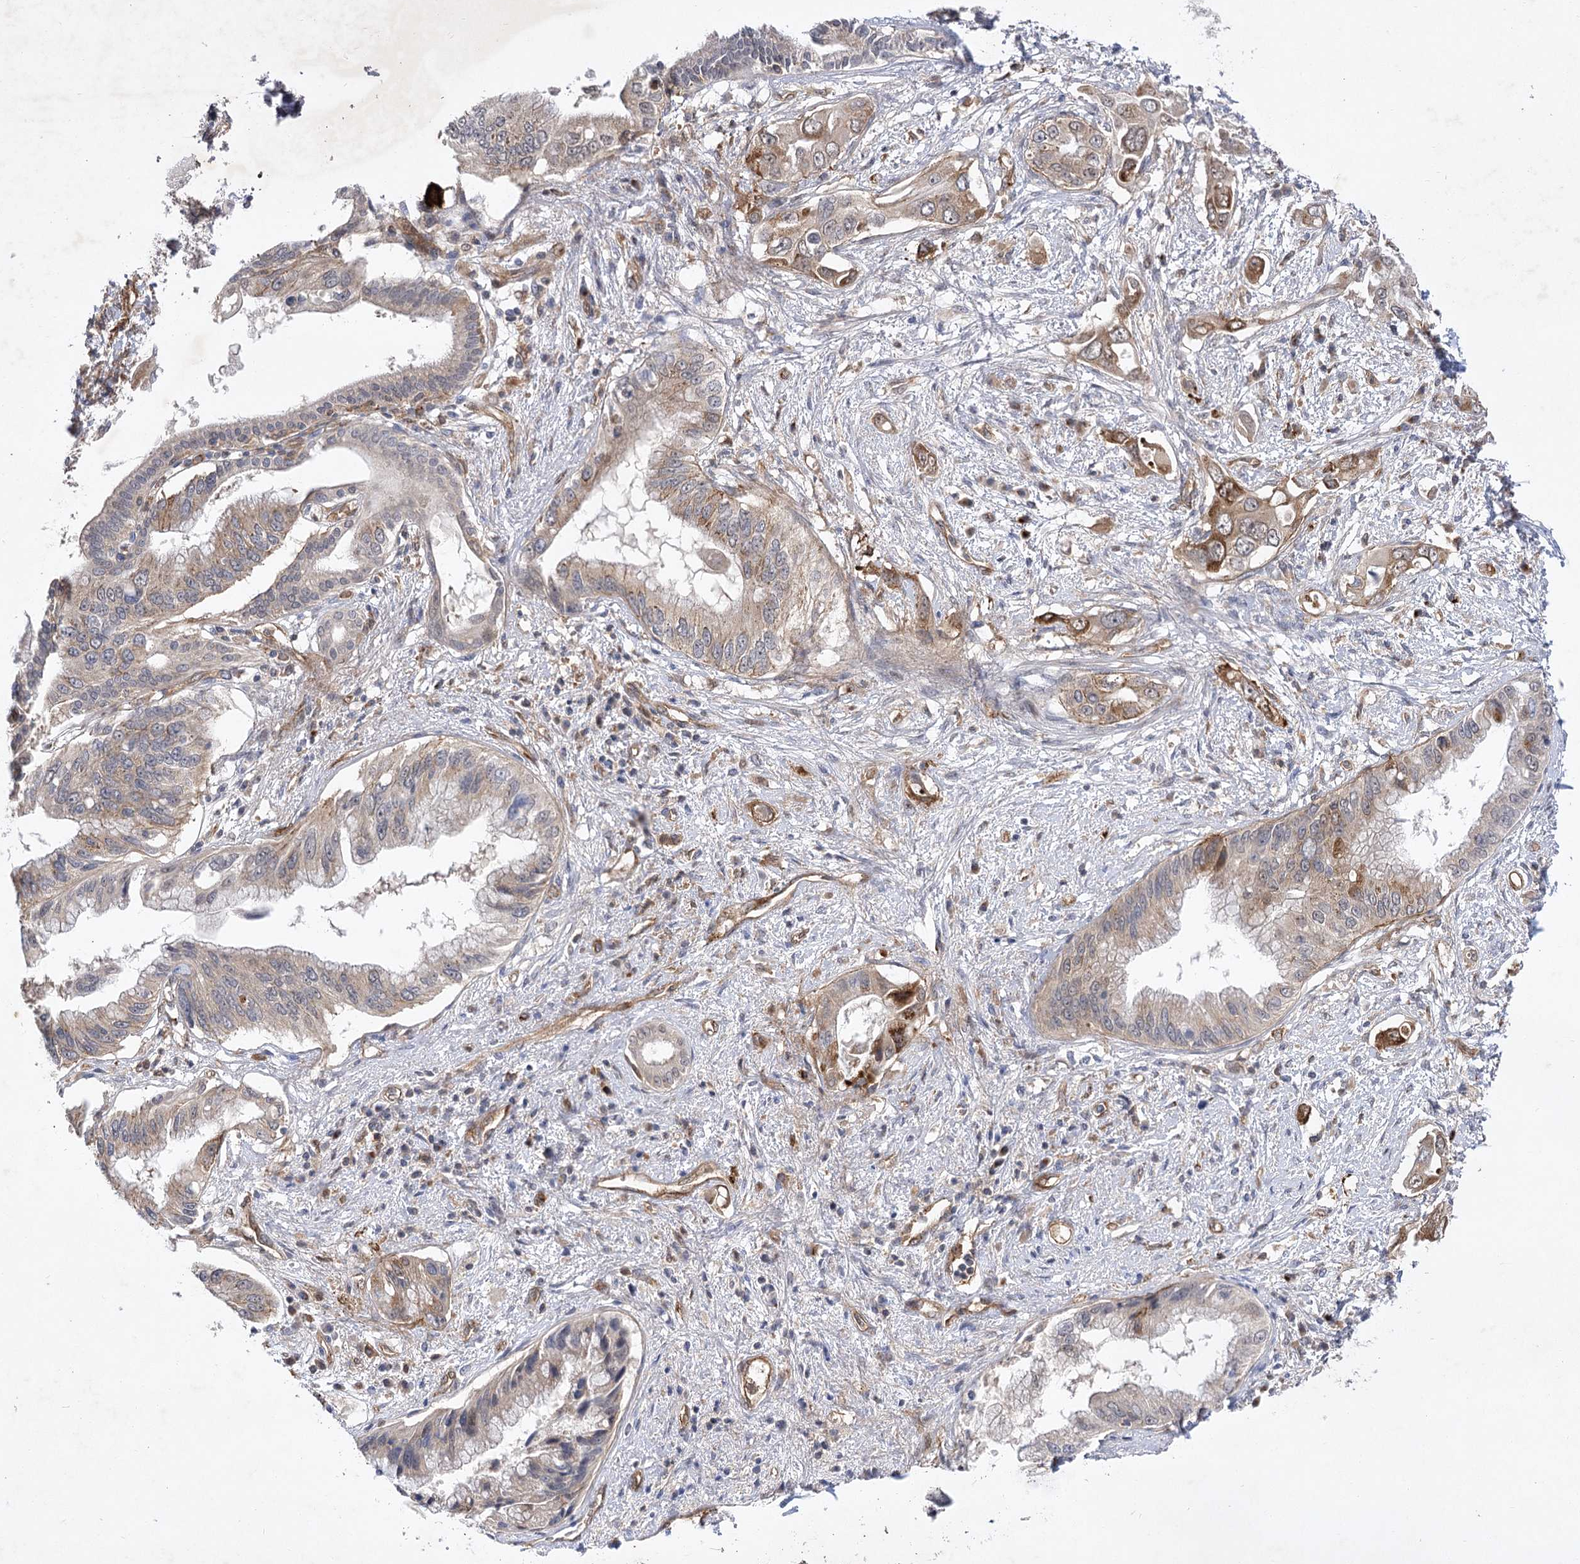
{"staining": {"intensity": "moderate", "quantity": "<25%", "location": "cytoplasmic/membranous"}, "tissue": "pancreatic cancer", "cell_type": "Tumor cells", "image_type": "cancer", "snomed": [{"axis": "morphology", "description": "Inflammation, NOS"}, {"axis": "morphology", "description": "Adenocarcinoma, NOS"}, {"axis": "topography", "description": "Pancreas"}], "caption": "Pancreatic cancer (adenocarcinoma) stained for a protein displays moderate cytoplasmic/membranous positivity in tumor cells. (DAB (3,3'-diaminobenzidine) IHC with brightfield microscopy, high magnification).", "gene": "ARHGAP31", "patient": {"sex": "female", "age": 56}}